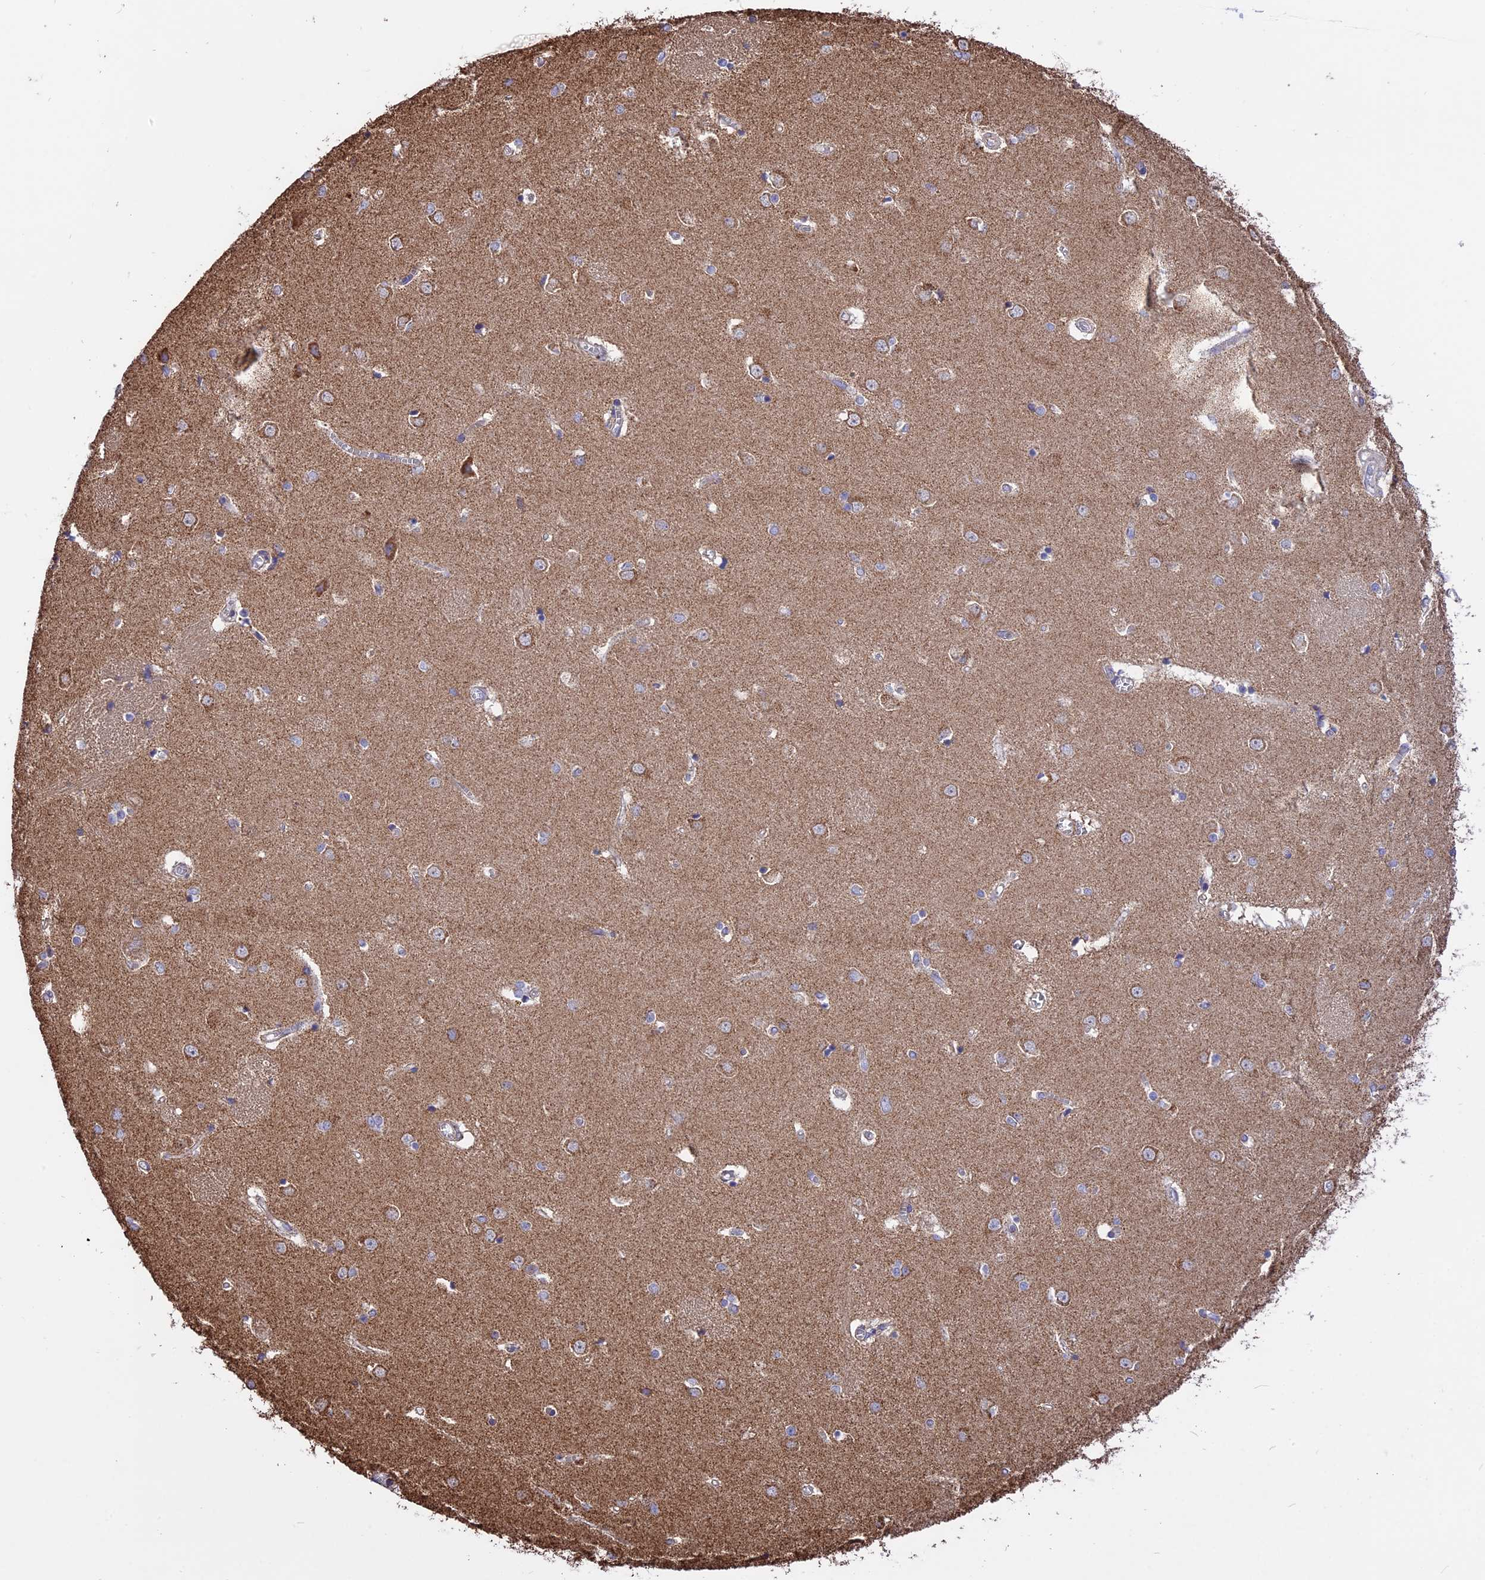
{"staining": {"intensity": "negative", "quantity": "none", "location": "none"}, "tissue": "caudate", "cell_type": "Glial cells", "image_type": "normal", "snomed": [{"axis": "morphology", "description": "Normal tissue, NOS"}, {"axis": "topography", "description": "Lateral ventricle wall"}], "caption": "DAB immunohistochemical staining of benign human caudate exhibits no significant expression in glial cells.", "gene": "TTC4", "patient": {"sex": "male", "age": 37}}